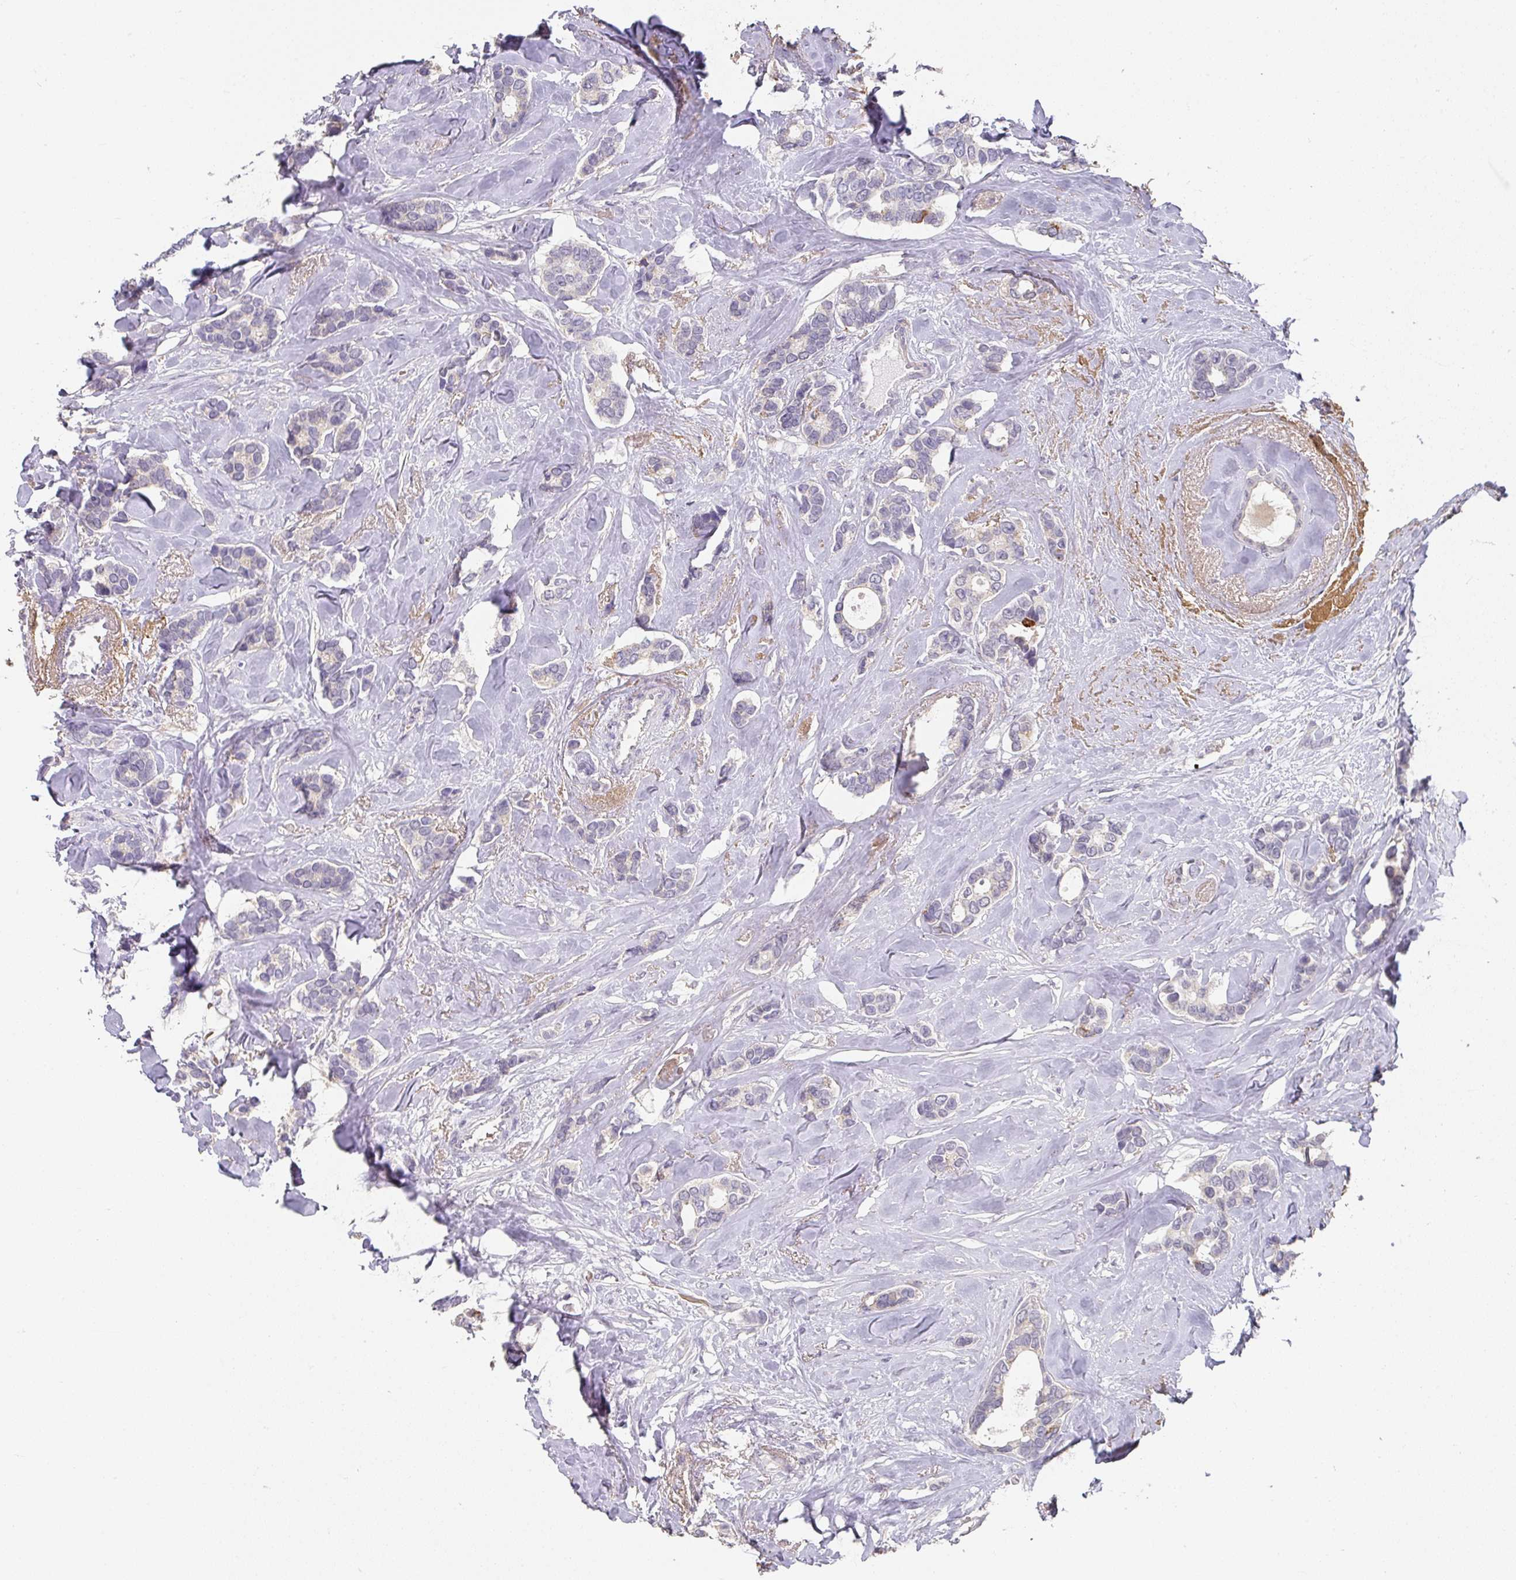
{"staining": {"intensity": "strong", "quantity": "<25%", "location": "cytoplasmic/membranous"}, "tissue": "breast cancer", "cell_type": "Tumor cells", "image_type": "cancer", "snomed": [{"axis": "morphology", "description": "Duct carcinoma"}, {"axis": "topography", "description": "Breast"}], "caption": "Tumor cells show medium levels of strong cytoplasmic/membranous staining in approximately <25% of cells in human breast infiltrating ductal carcinoma.", "gene": "FOXN4", "patient": {"sex": "female", "age": 87}}